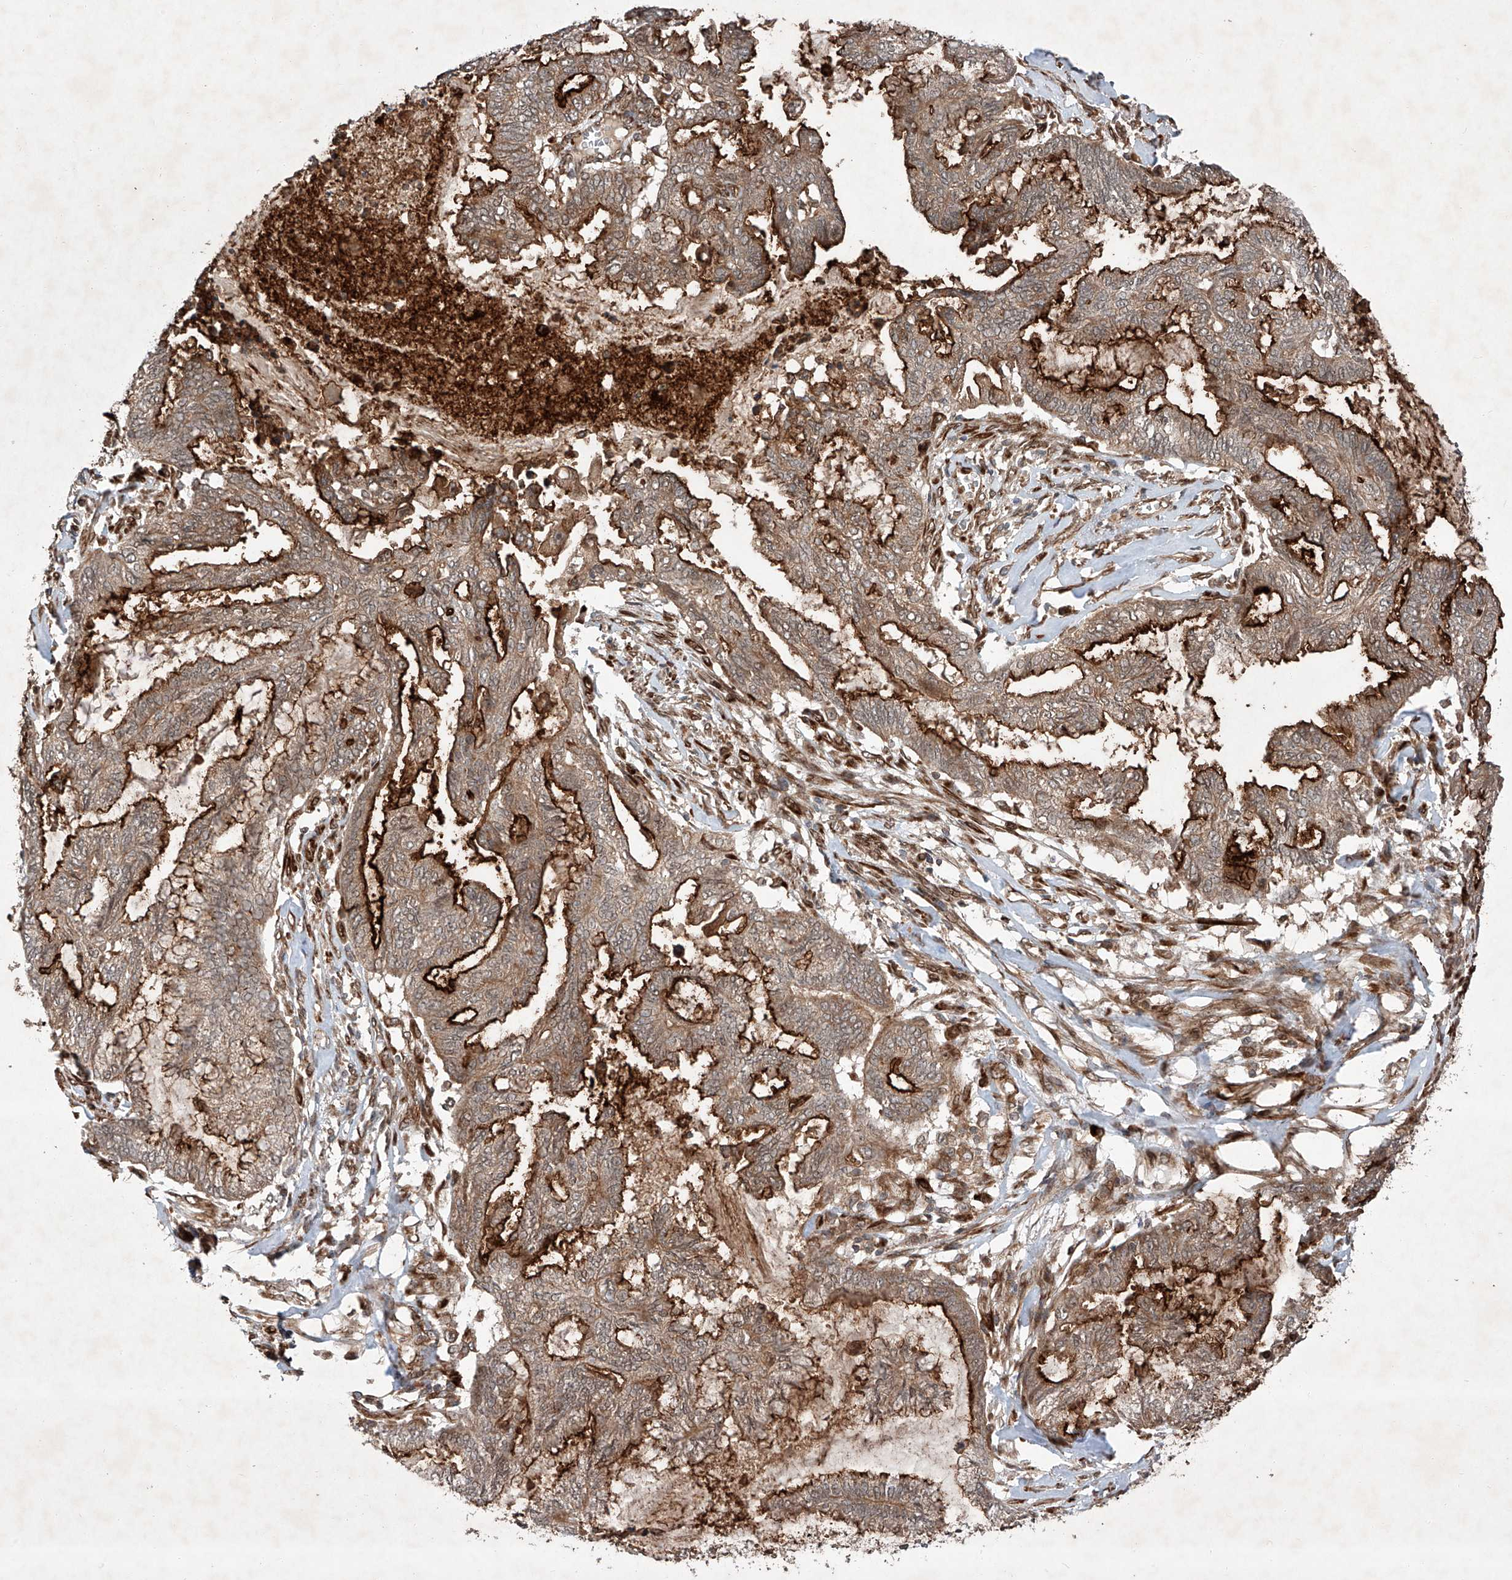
{"staining": {"intensity": "strong", "quantity": ">75%", "location": "cytoplasmic/membranous"}, "tissue": "endometrial cancer", "cell_type": "Tumor cells", "image_type": "cancer", "snomed": [{"axis": "morphology", "description": "Adenocarcinoma, NOS"}, {"axis": "topography", "description": "Endometrium"}], "caption": "Immunohistochemistry (DAB (3,3'-diaminobenzidine)) staining of adenocarcinoma (endometrial) reveals strong cytoplasmic/membranous protein staining in approximately >75% of tumor cells.", "gene": "ZFP28", "patient": {"sex": "female", "age": 86}}